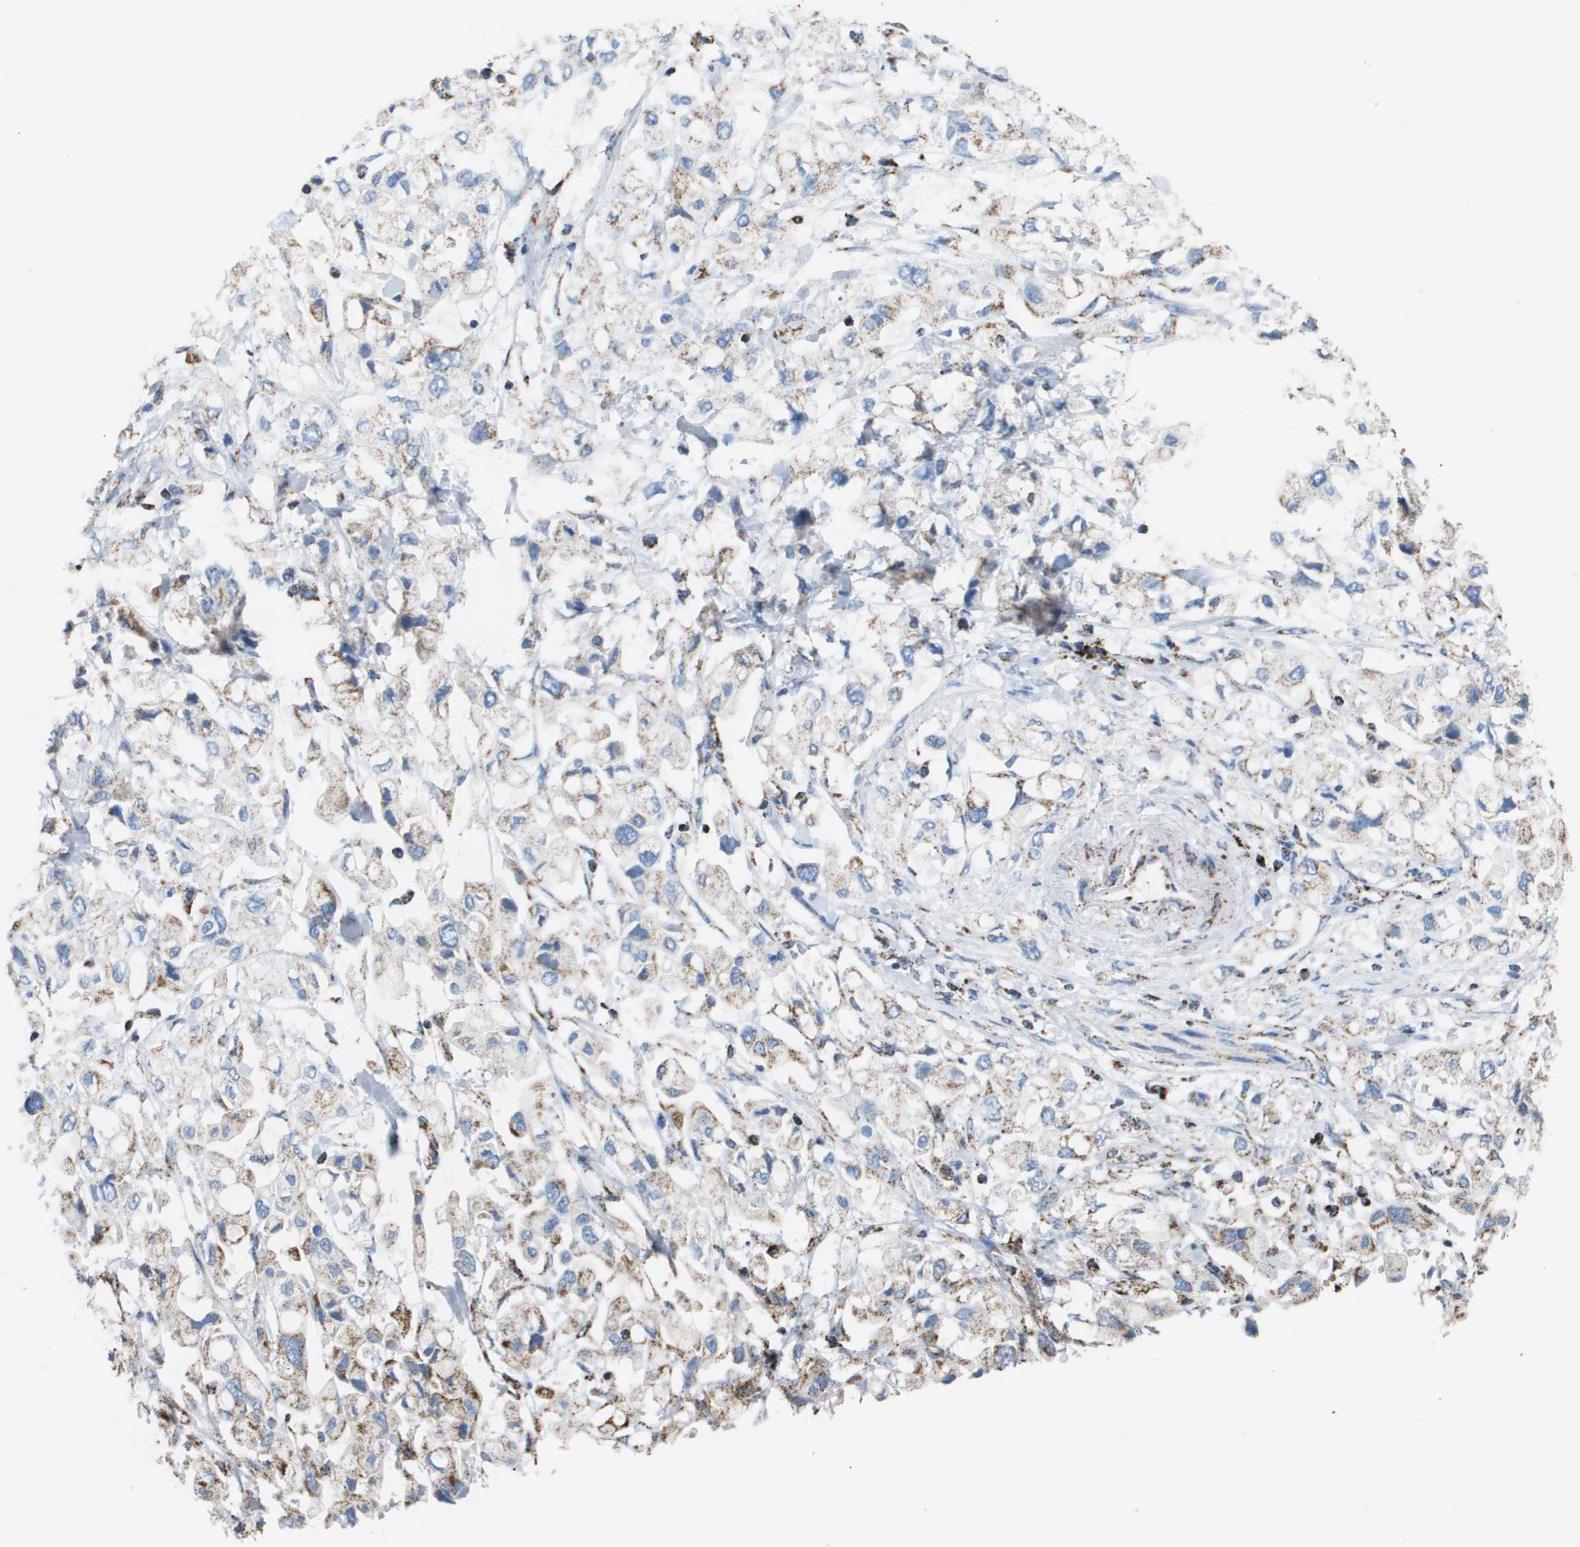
{"staining": {"intensity": "strong", "quantity": ">75%", "location": "cytoplasmic/membranous"}, "tissue": "pancreatic cancer", "cell_type": "Tumor cells", "image_type": "cancer", "snomed": [{"axis": "morphology", "description": "Adenocarcinoma, NOS"}, {"axis": "topography", "description": "Pancreas"}], "caption": "A brown stain shows strong cytoplasmic/membranous expression of a protein in human pancreatic cancer (adenocarcinoma) tumor cells. (brown staining indicates protein expression, while blue staining denotes nuclei).", "gene": "ATP5F1B", "patient": {"sex": "female", "age": 56}}